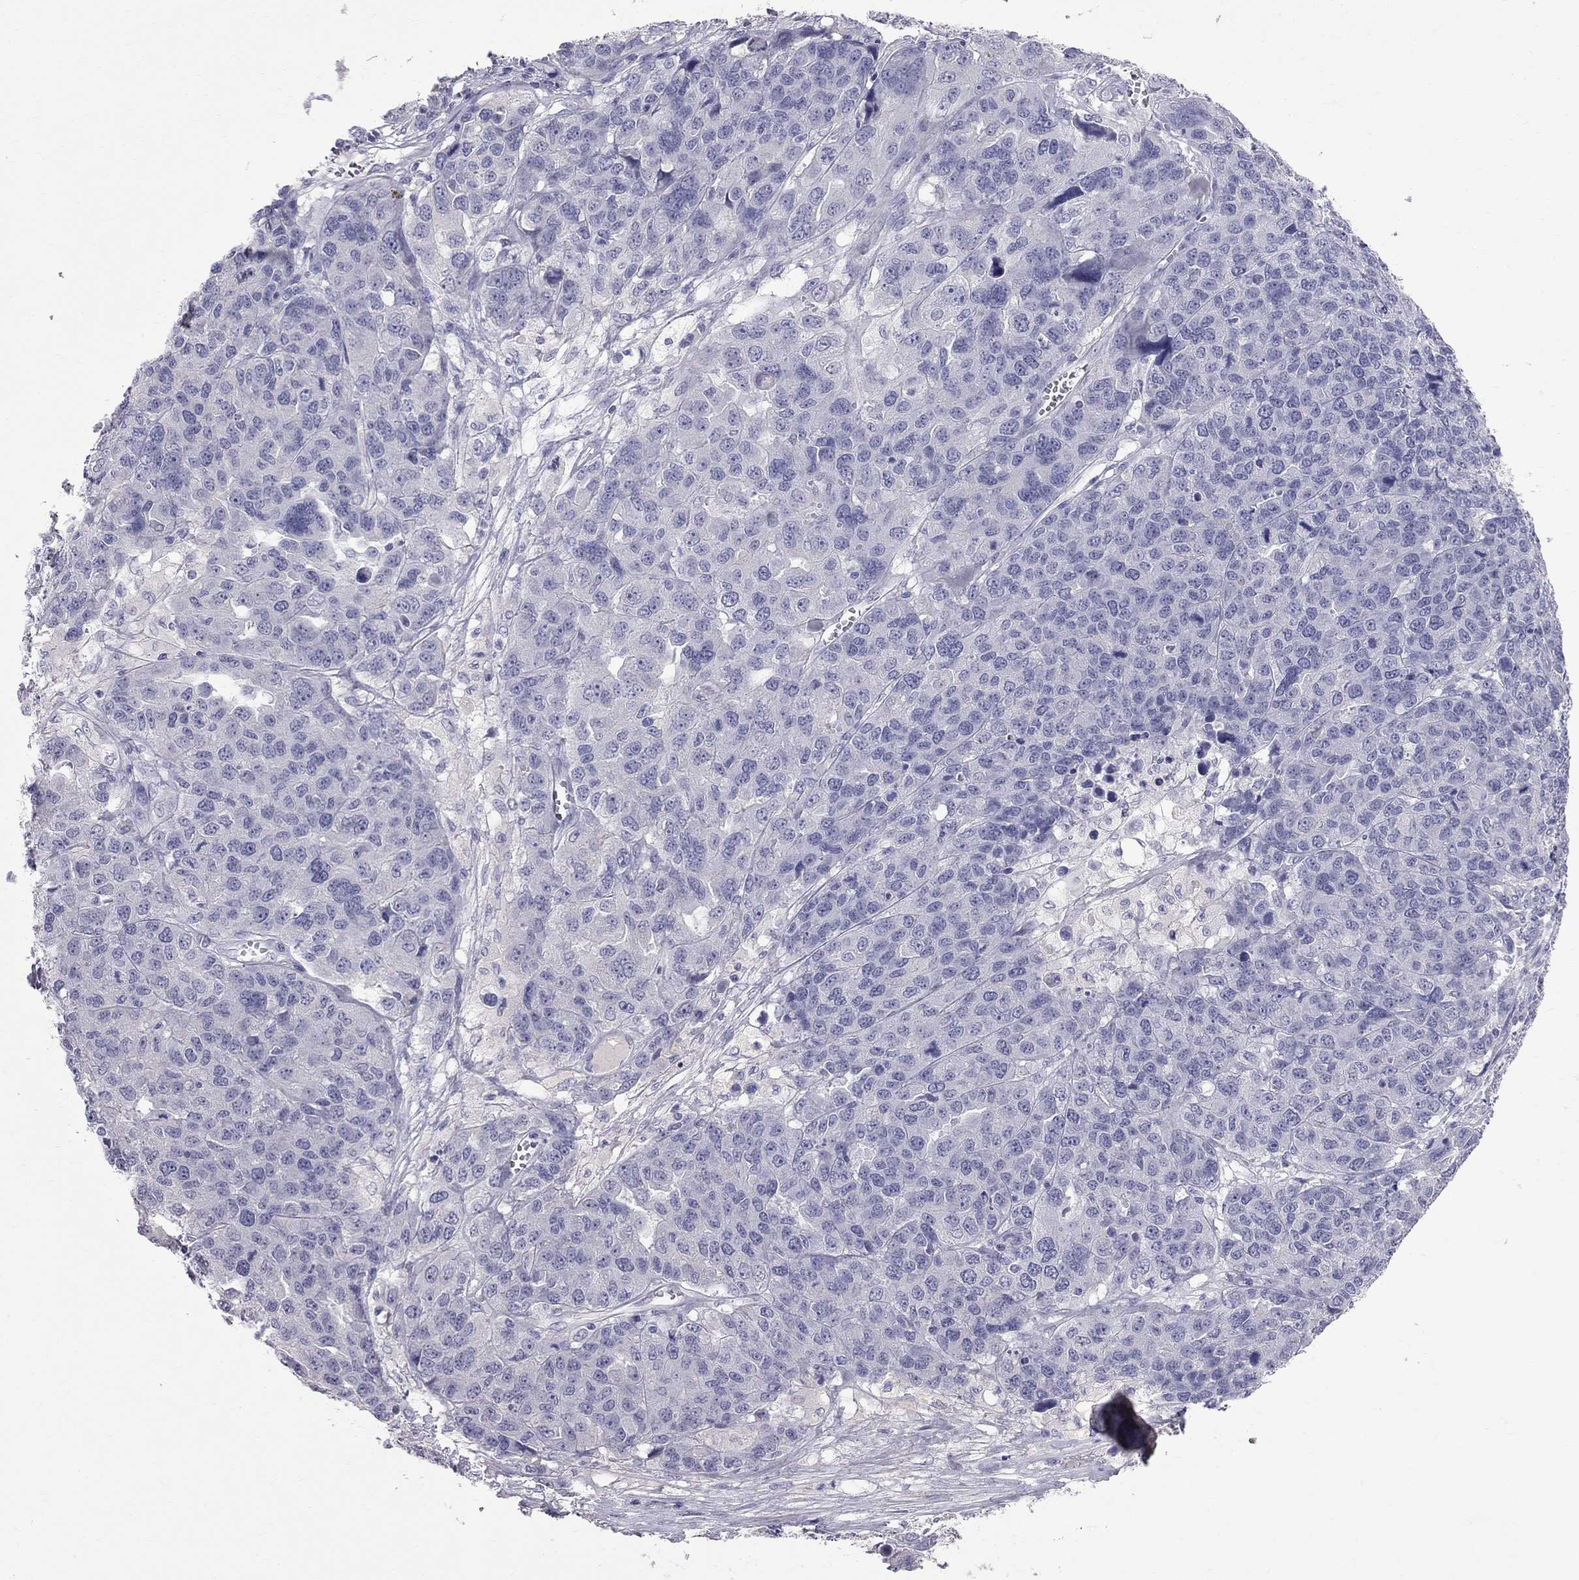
{"staining": {"intensity": "negative", "quantity": "none", "location": "none"}, "tissue": "ovarian cancer", "cell_type": "Tumor cells", "image_type": "cancer", "snomed": [{"axis": "morphology", "description": "Cystadenocarcinoma, serous, NOS"}, {"axis": "topography", "description": "Ovary"}], "caption": "Photomicrograph shows no significant protein positivity in tumor cells of ovarian cancer. Brightfield microscopy of immunohistochemistry (IHC) stained with DAB (brown) and hematoxylin (blue), captured at high magnification.", "gene": "CFAP91", "patient": {"sex": "female", "age": 87}}